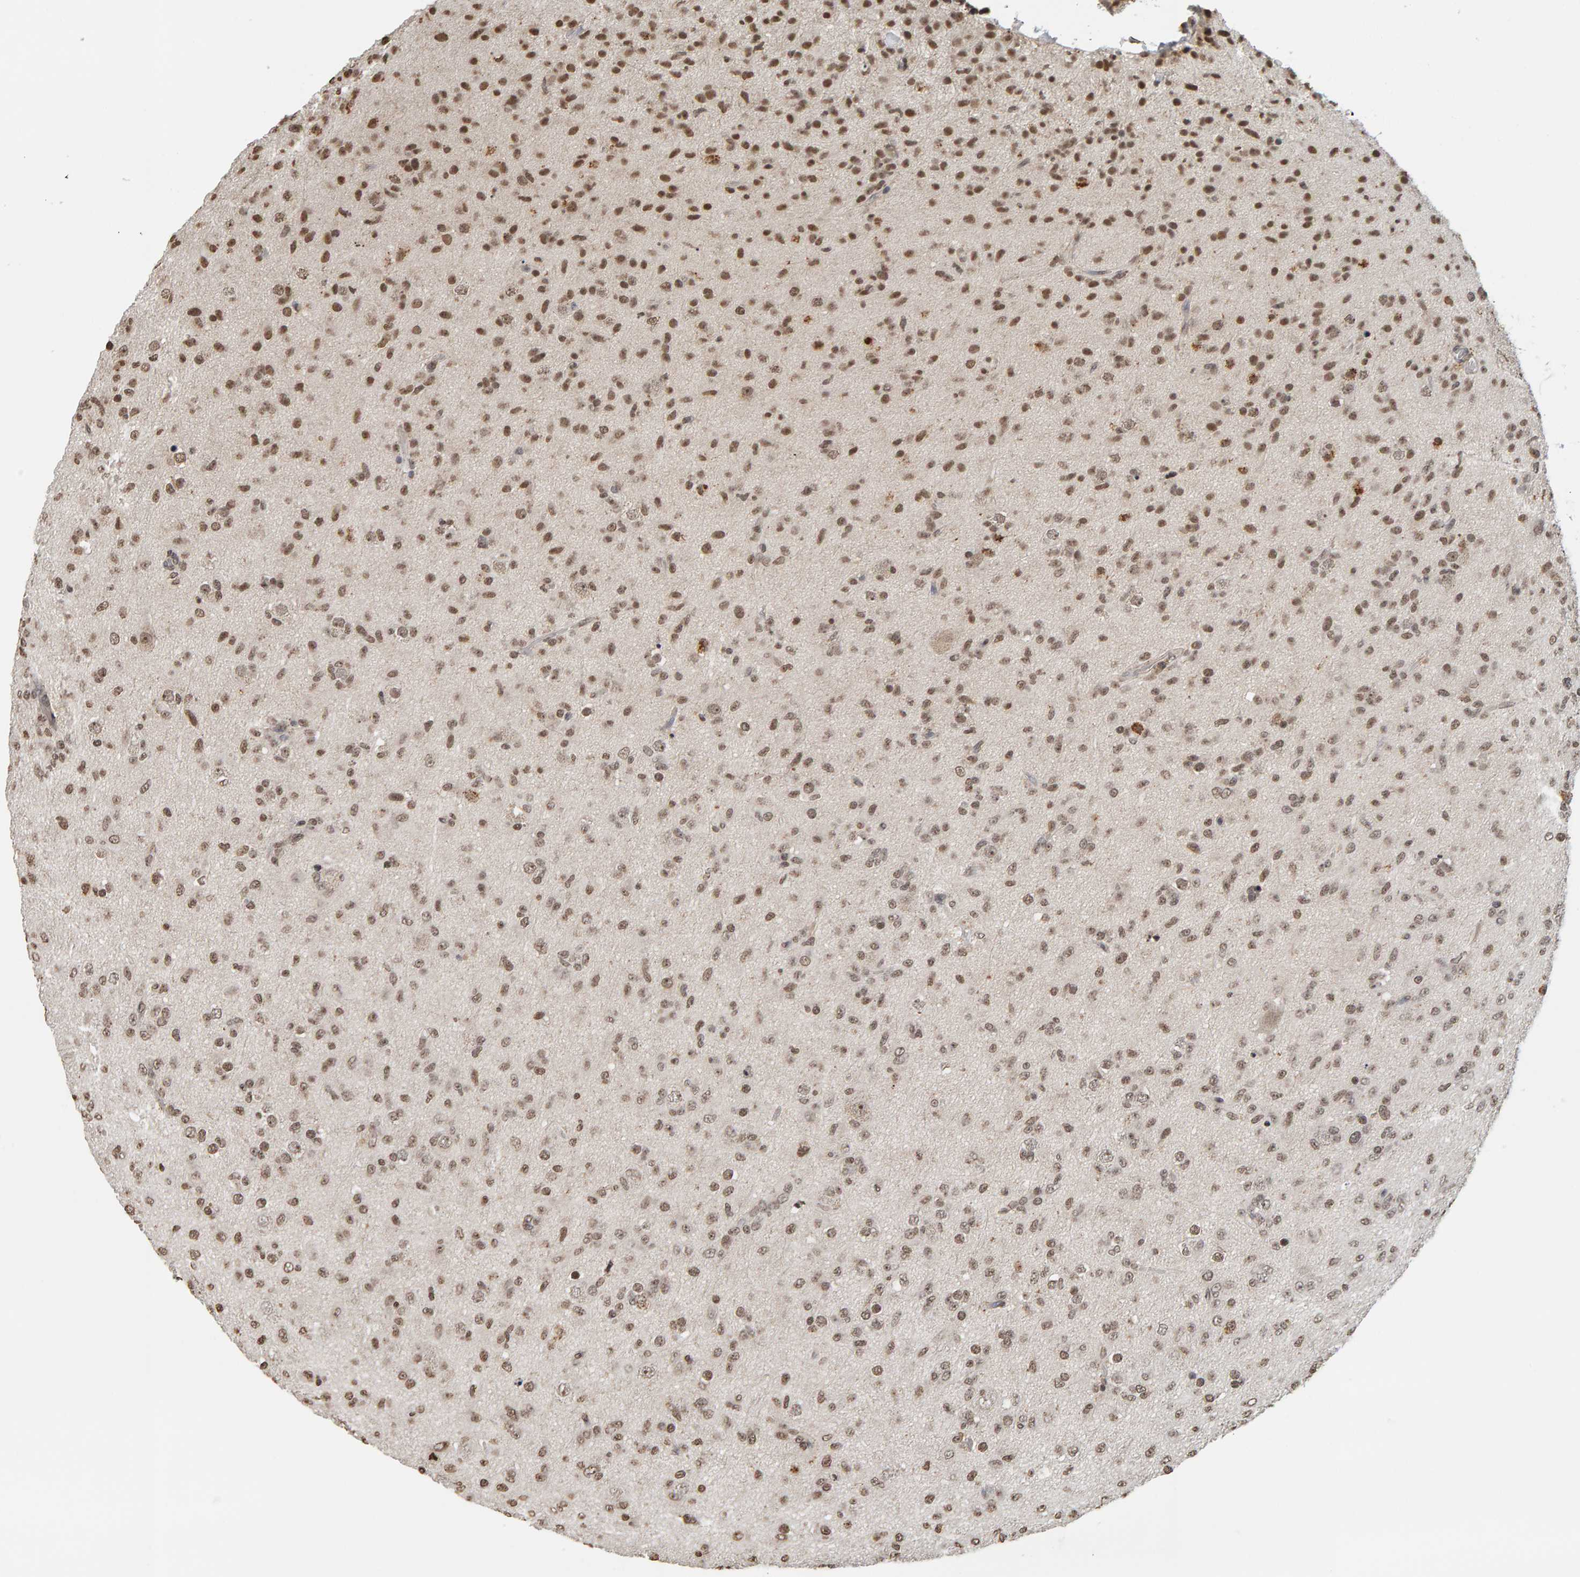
{"staining": {"intensity": "moderate", "quantity": ">75%", "location": "nuclear"}, "tissue": "glioma", "cell_type": "Tumor cells", "image_type": "cancer", "snomed": [{"axis": "morphology", "description": "Glioma, malignant, Low grade"}, {"axis": "topography", "description": "Brain"}], "caption": "Moderate nuclear positivity is identified in approximately >75% of tumor cells in glioma. (Brightfield microscopy of DAB IHC at high magnification).", "gene": "AFF4", "patient": {"sex": "male", "age": 65}}